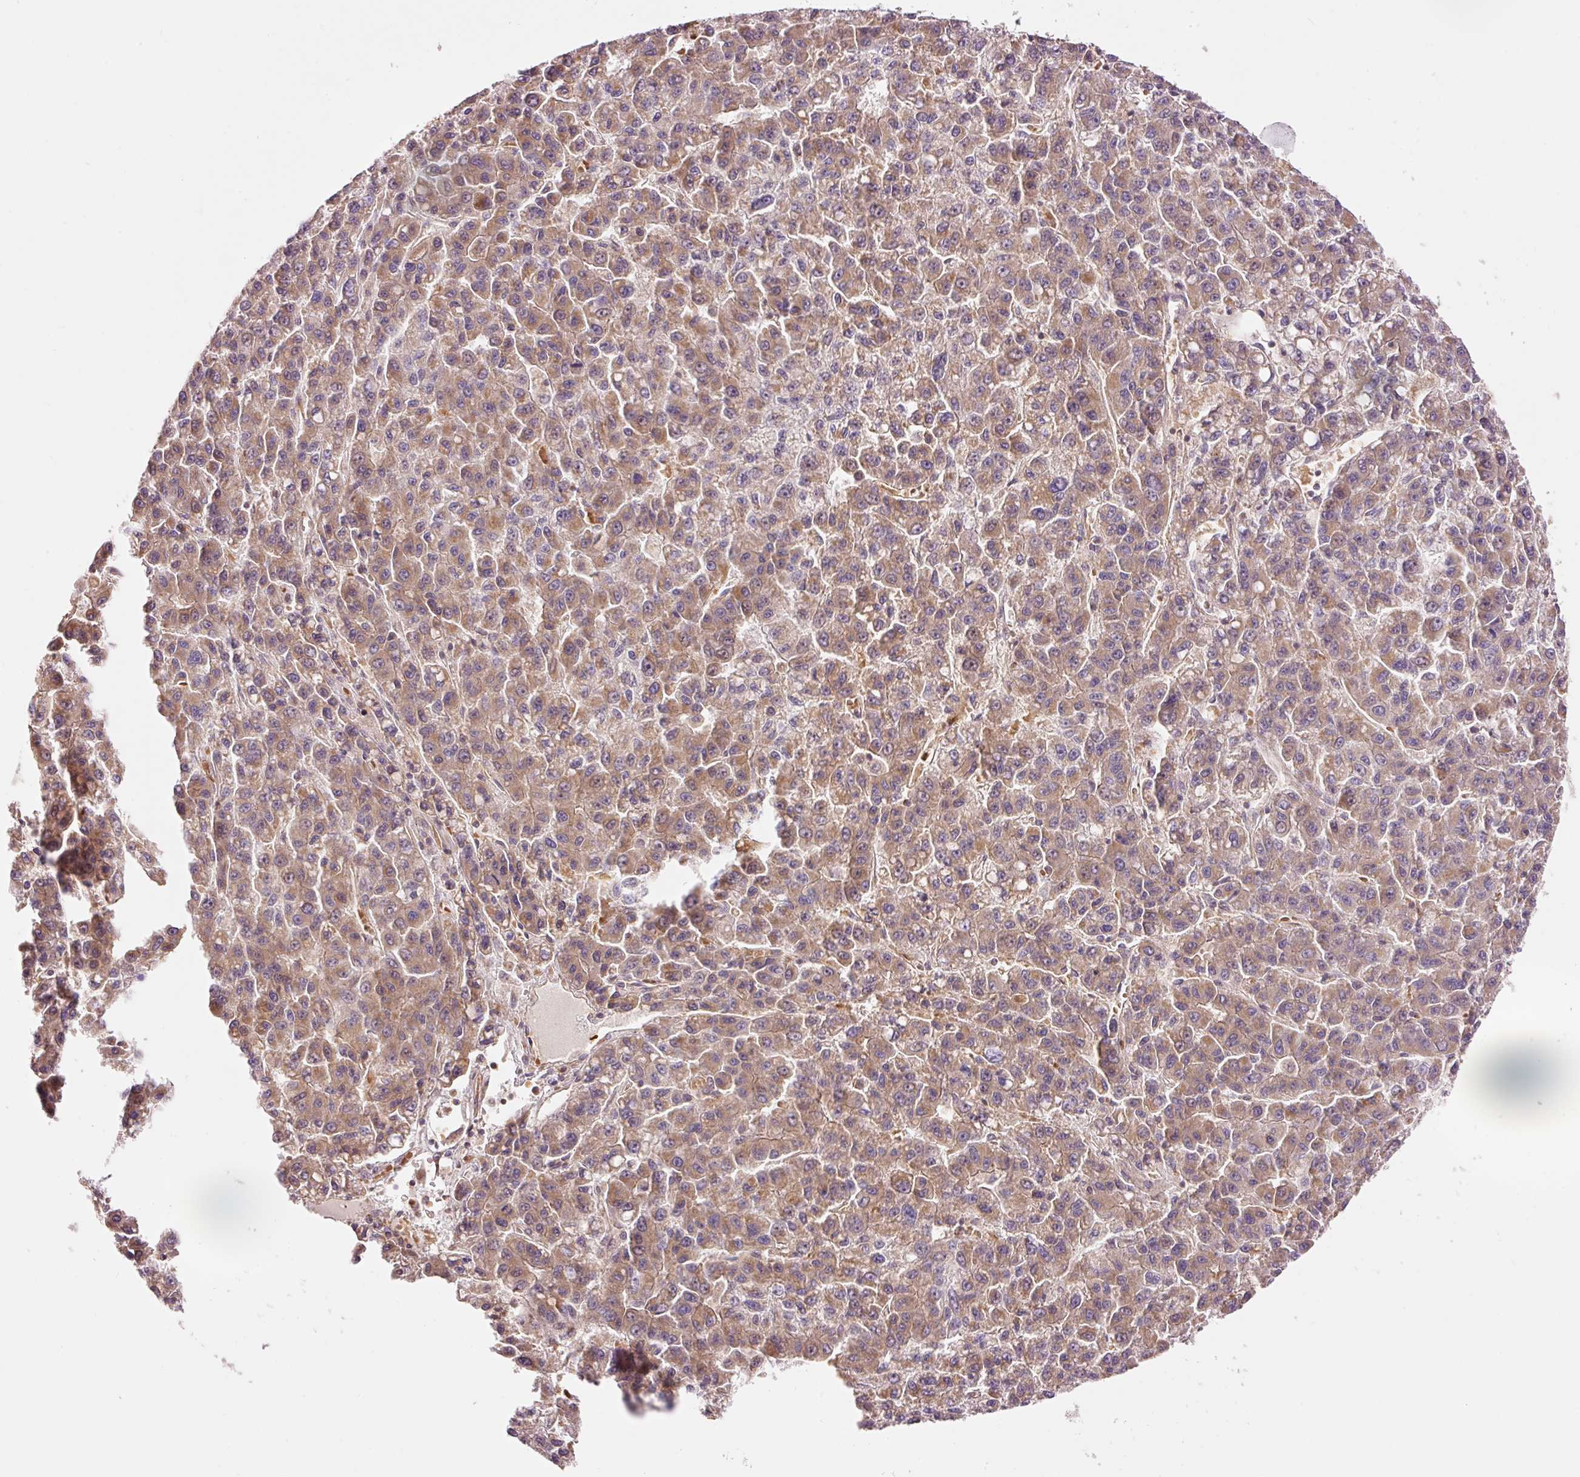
{"staining": {"intensity": "moderate", "quantity": ">75%", "location": "cytoplasmic/membranous"}, "tissue": "liver cancer", "cell_type": "Tumor cells", "image_type": "cancer", "snomed": [{"axis": "morphology", "description": "Carcinoma, Hepatocellular, NOS"}, {"axis": "topography", "description": "Liver"}], "caption": "Tumor cells demonstrate medium levels of moderate cytoplasmic/membranous positivity in about >75% of cells in liver cancer.", "gene": "ADCY4", "patient": {"sex": "male", "age": 70}}